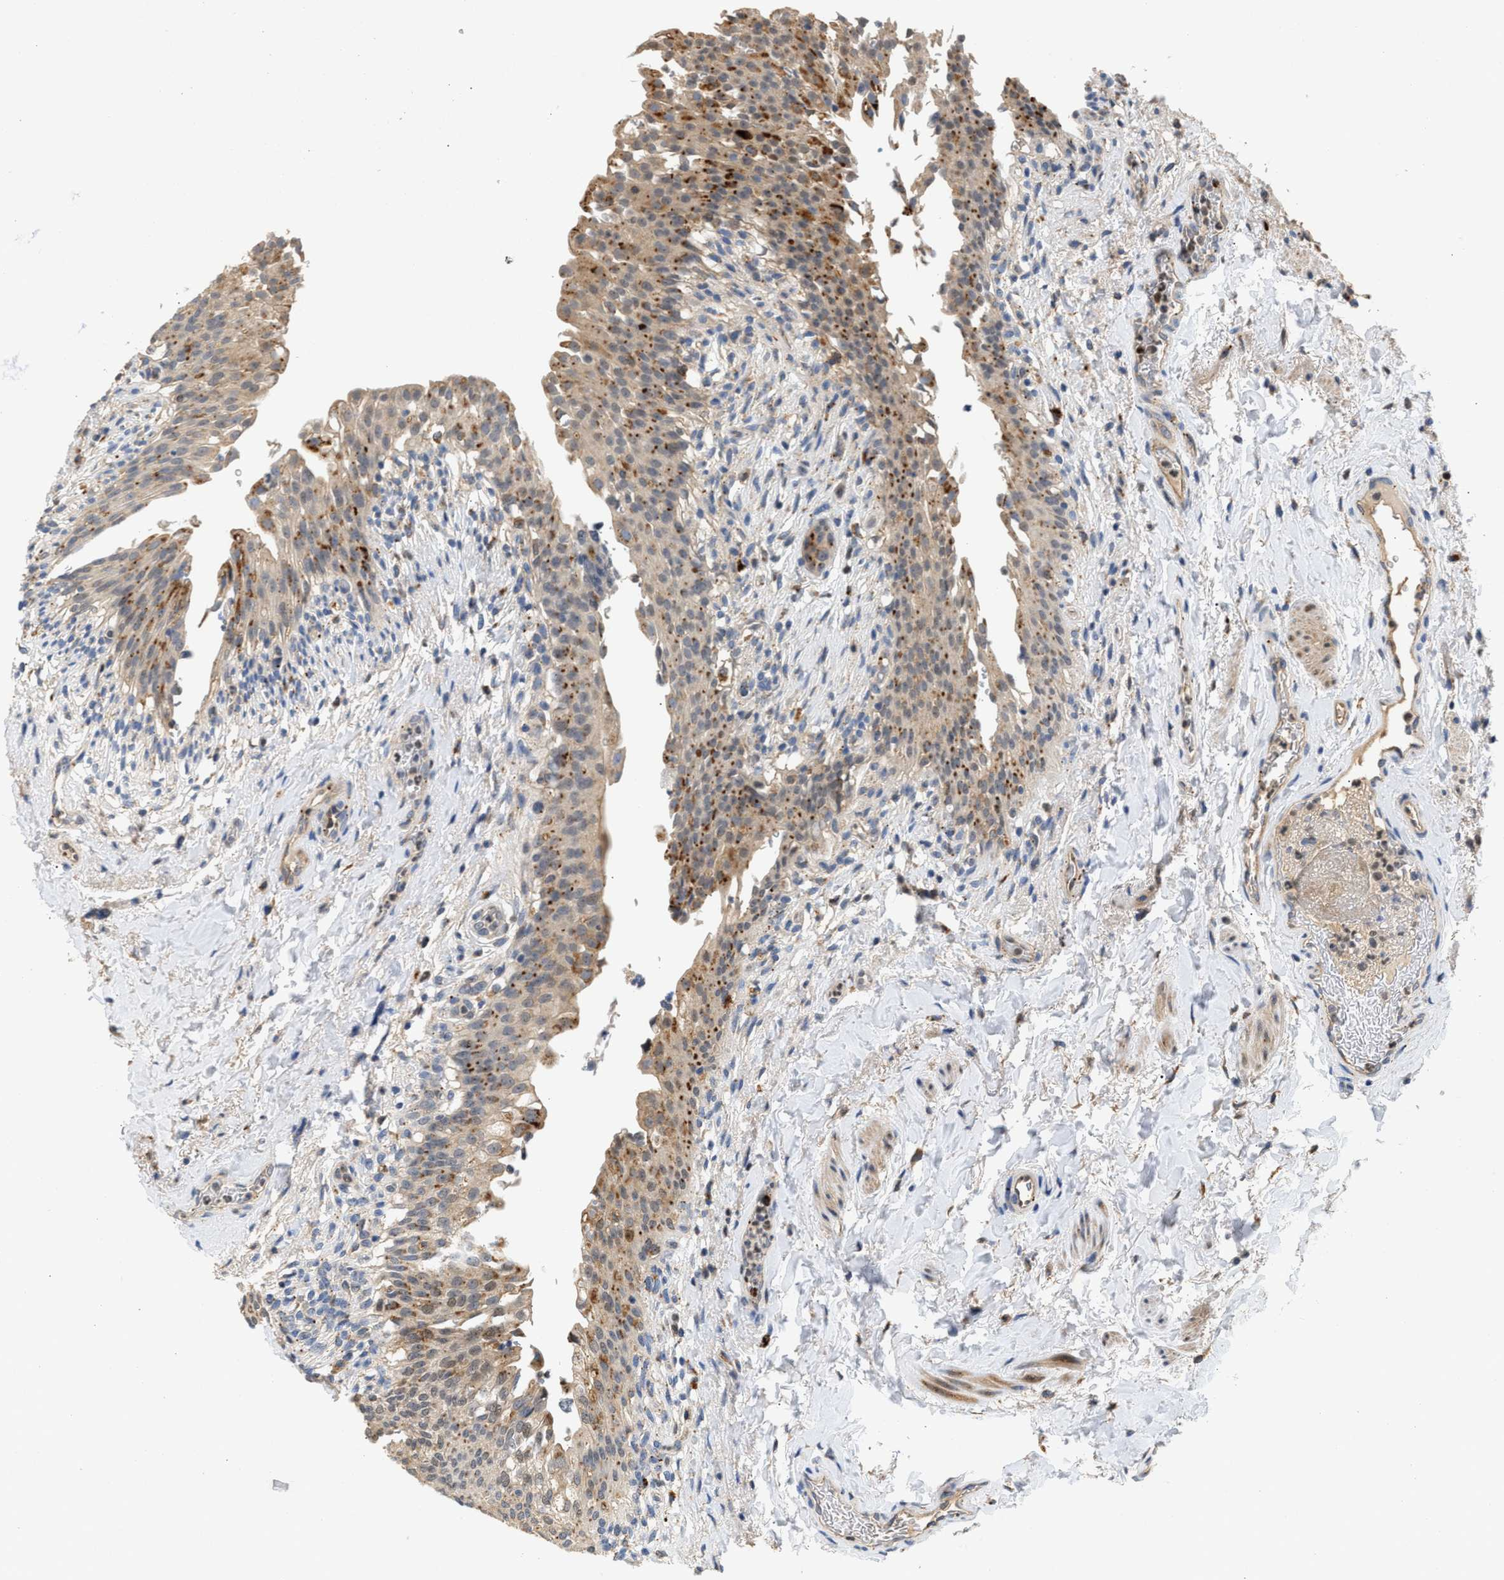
{"staining": {"intensity": "weak", "quantity": ">75%", "location": "cytoplasmic/membranous"}, "tissue": "urinary bladder", "cell_type": "Urothelial cells", "image_type": "normal", "snomed": [{"axis": "morphology", "description": "Normal tissue, NOS"}, {"axis": "topography", "description": "Urinary bladder"}], "caption": "Immunohistochemistry (IHC) image of normal urinary bladder: urinary bladder stained using immunohistochemistry displays low levels of weak protein expression localized specifically in the cytoplasmic/membranous of urothelial cells, appearing as a cytoplasmic/membranous brown color.", "gene": "PPM1L", "patient": {"sex": "female", "age": 60}}